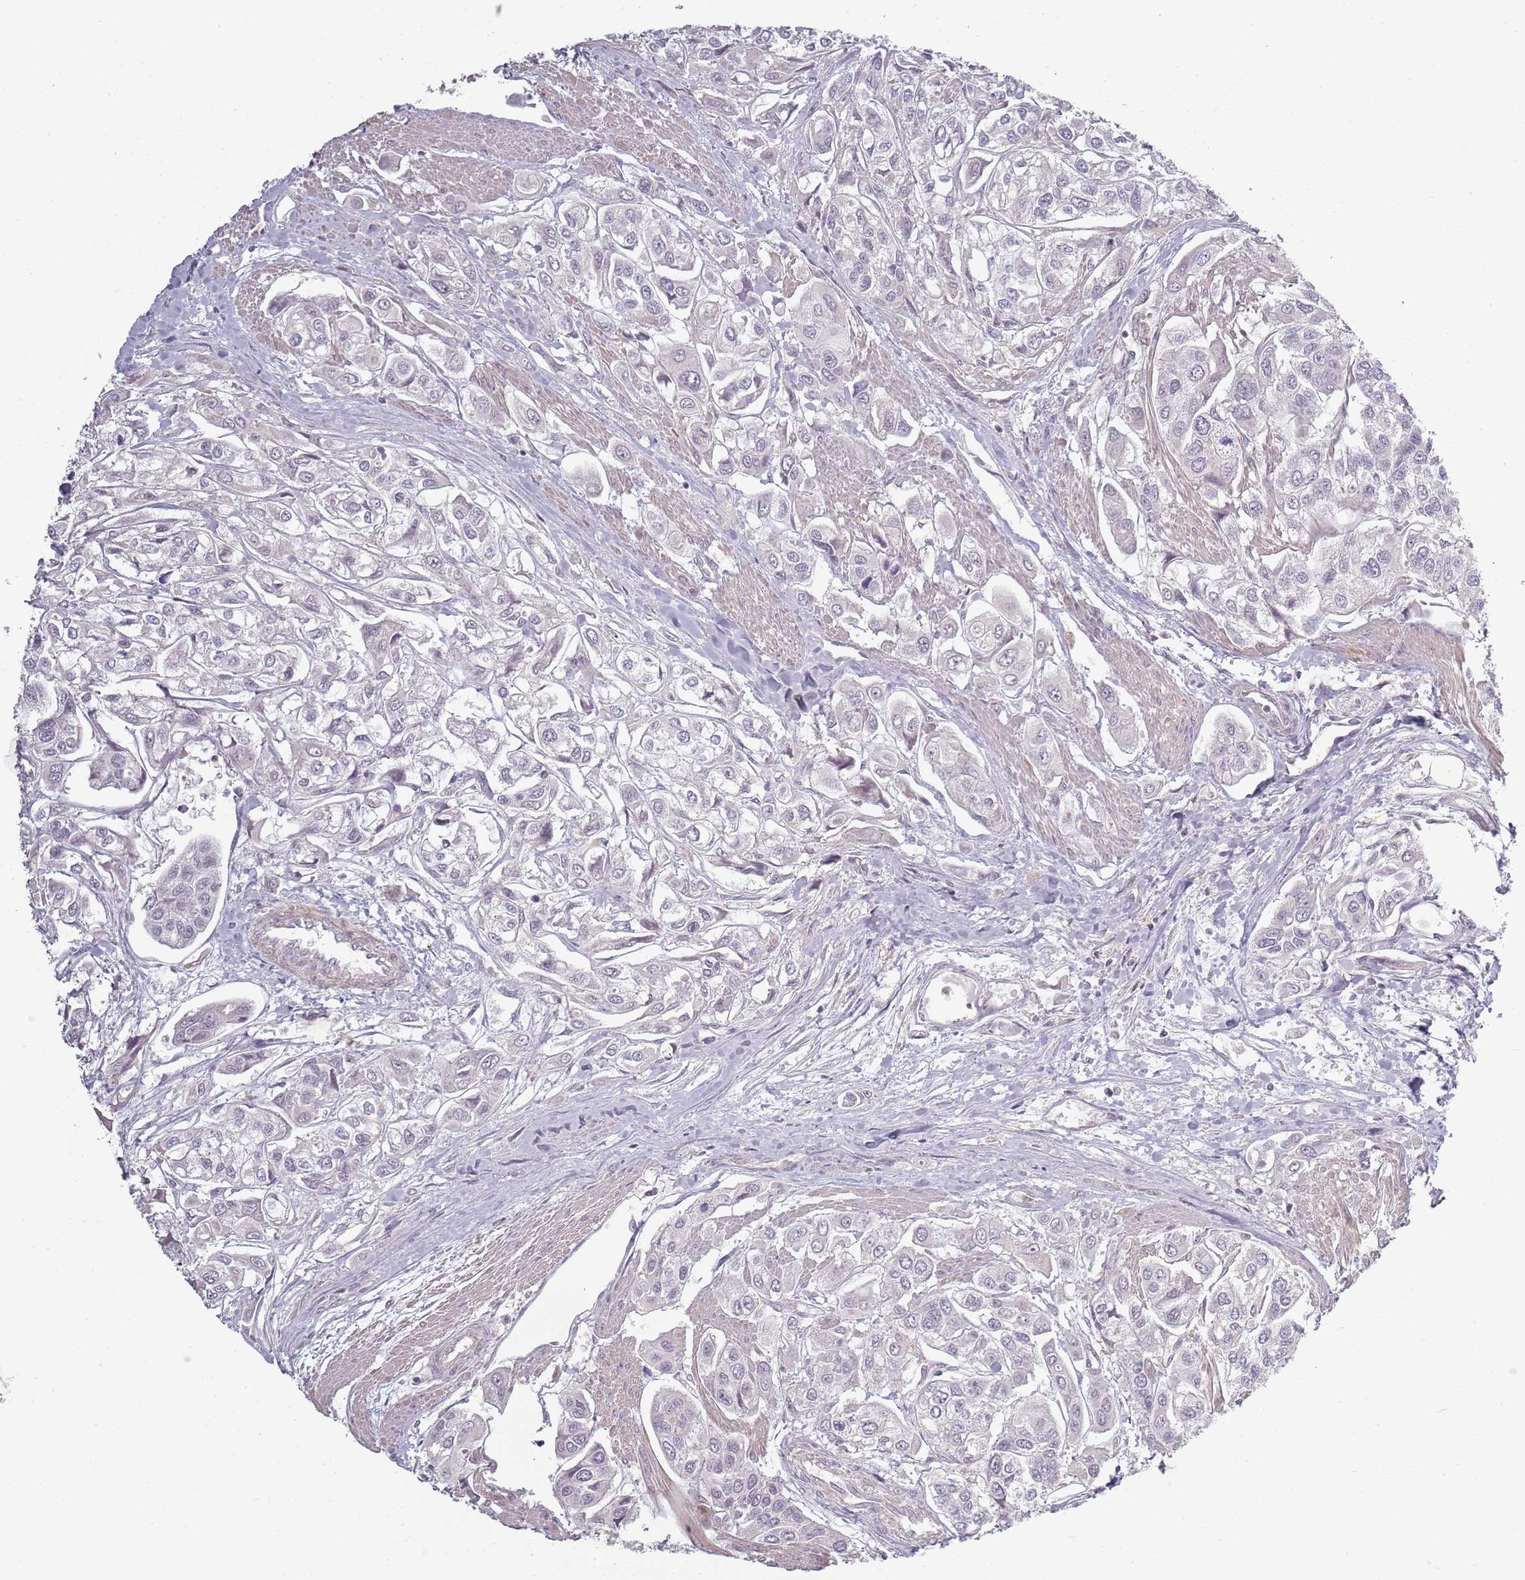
{"staining": {"intensity": "negative", "quantity": "none", "location": "none"}, "tissue": "urothelial cancer", "cell_type": "Tumor cells", "image_type": "cancer", "snomed": [{"axis": "morphology", "description": "Urothelial carcinoma, High grade"}, {"axis": "topography", "description": "Urinary bladder"}], "caption": "Tumor cells show no significant protein expression in high-grade urothelial carcinoma.", "gene": "CC2D2B", "patient": {"sex": "male", "age": 67}}